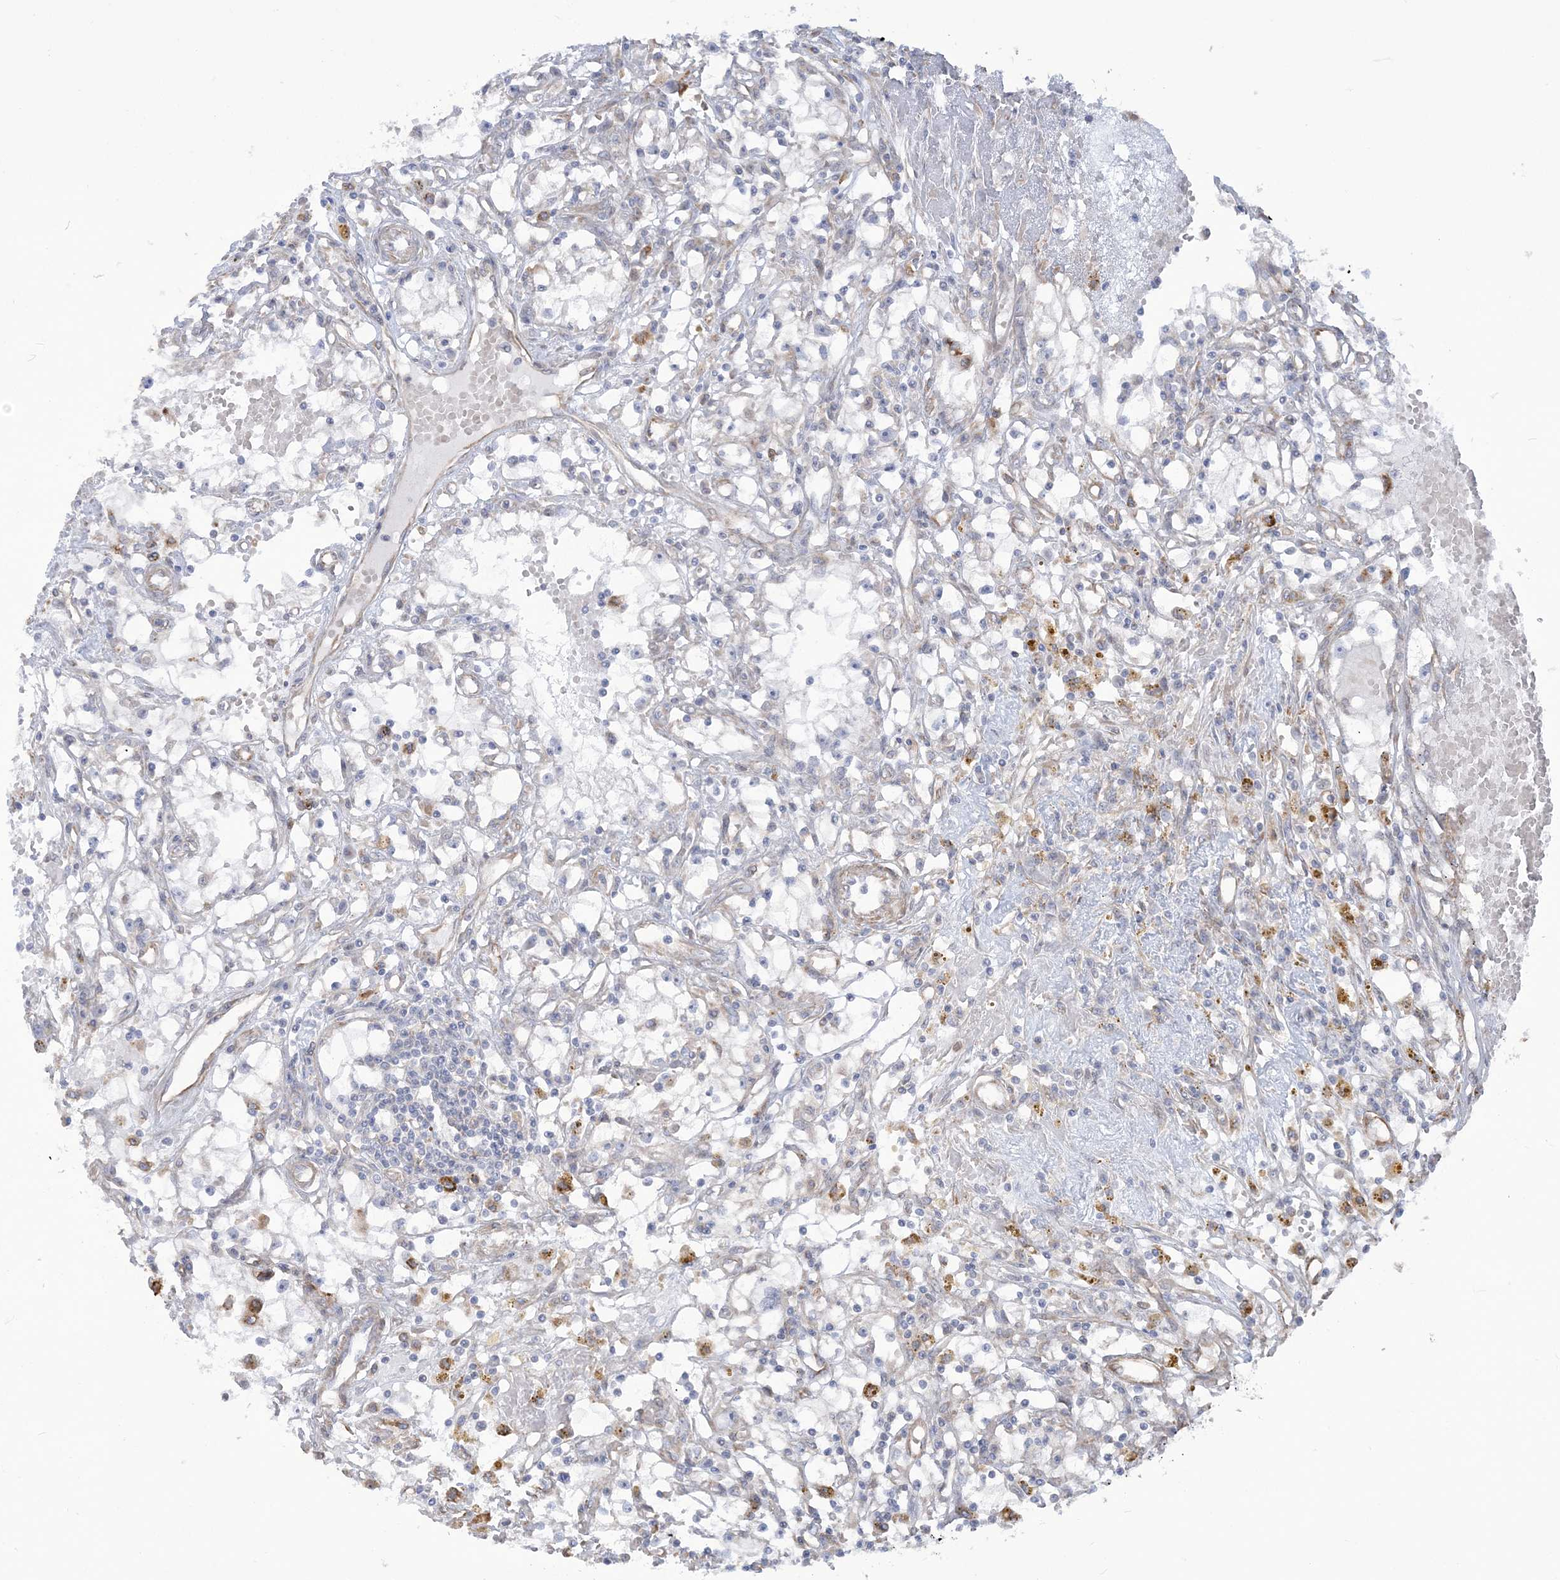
{"staining": {"intensity": "negative", "quantity": "none", "location": "none"}, "tissue": "renal cancer", "cell_type": "Tumor cells", "image_type": "cancer", "snomed": [{"axis": "morphology", "description": "Adenocarcinoma, NOS"}, {"axis": "topography", "description": "Kidney"}], "caption": "Tumor cells show no significant protein staining in adenocarcinoma (renal).", "gene": "ZNF821", "patient": {"sex": "male", "age": 56}}